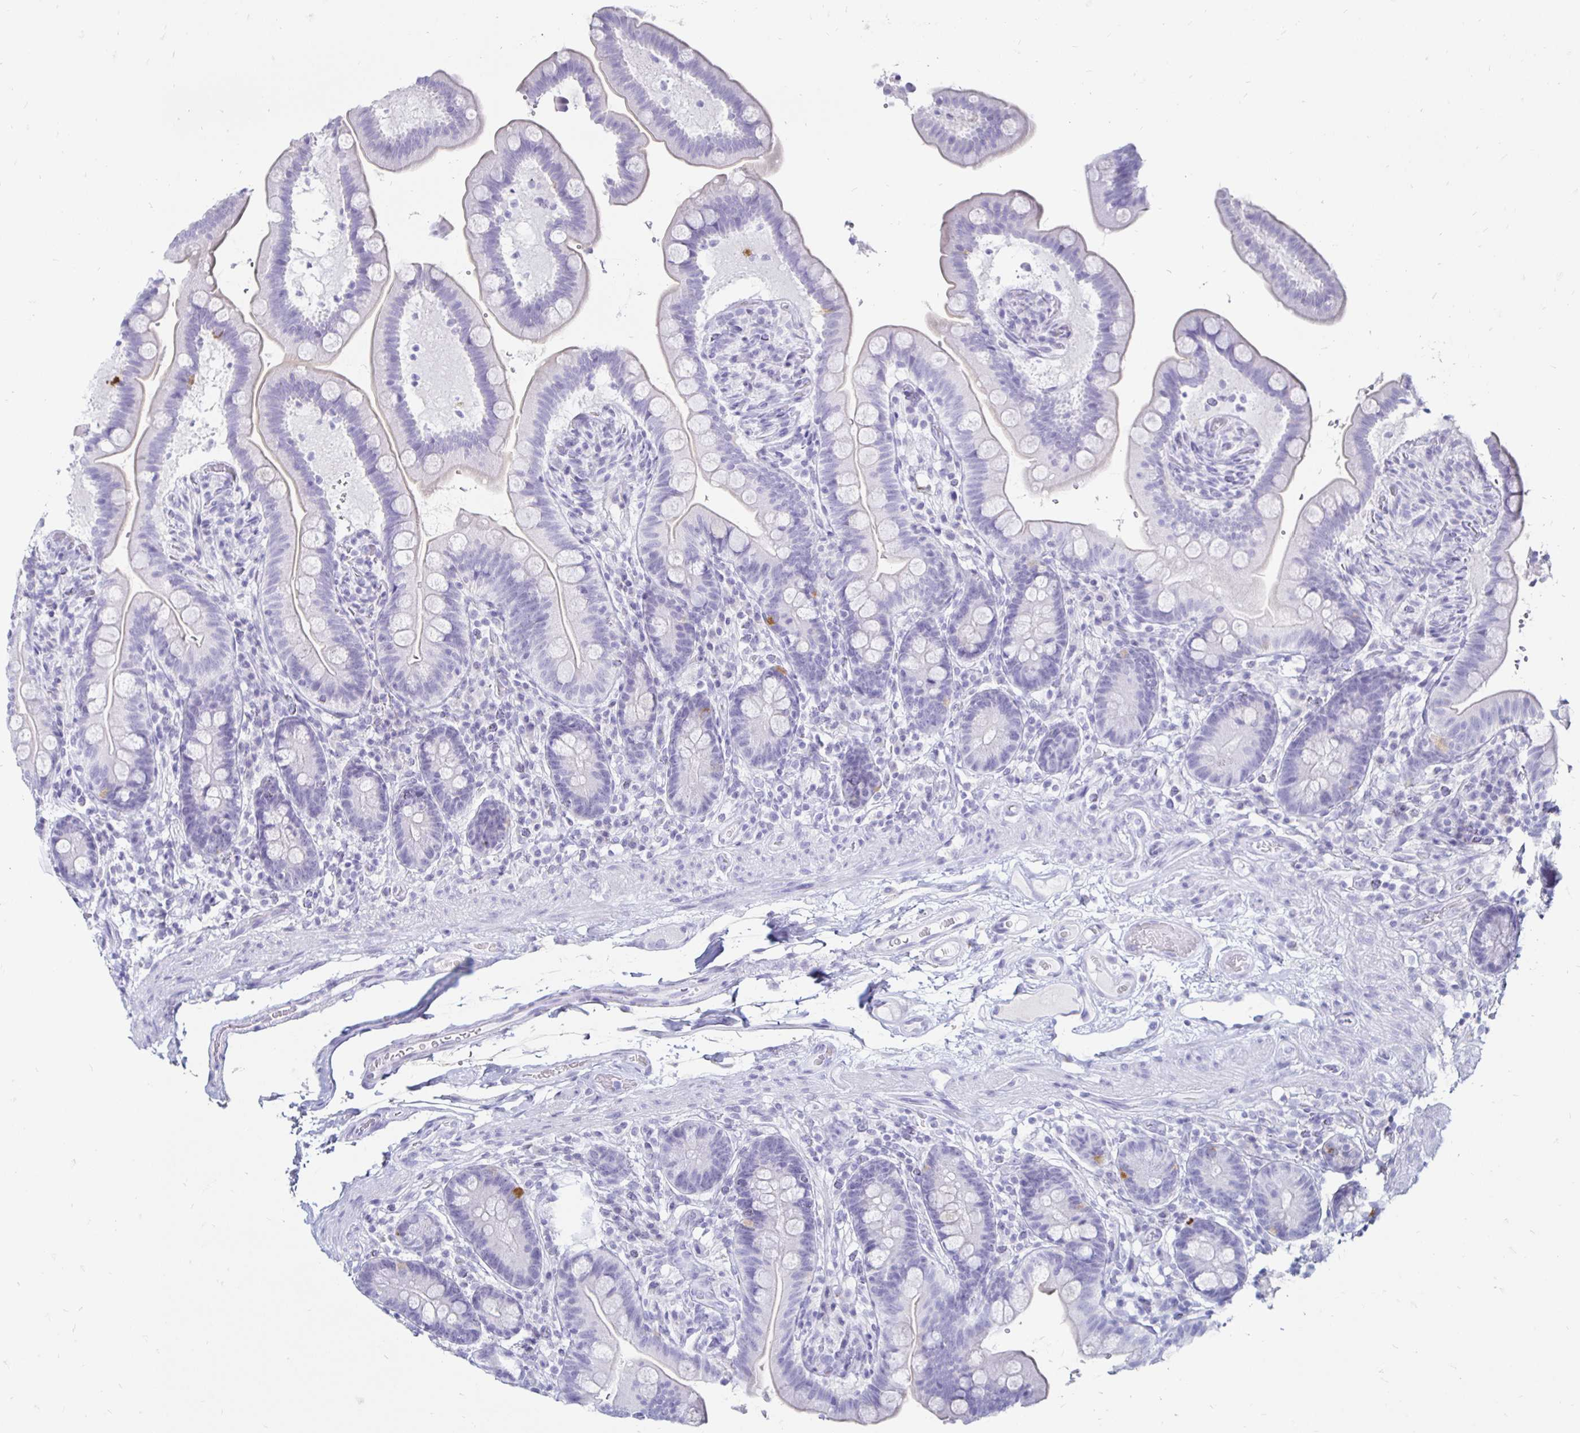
{"staining": {"intensity": "negative", "quantity": "none", "location": "none"}, "tissue": "colon", "cell_type": "Endothelial cells", "image_type": "normal", "snomed": [{"axis": "morphology", "description": "Normal tissue, NOS"}, {"axis": "topography", "description": "Smooth muscle"}, {"axis": "topography", "description": "Colon"}], "caption": "Endothelial cells show no significant protein positivity in normal colon. (DAB (3,3'-diaminobenzidine) immunohistochemistry (IHC) visualized using brightfield microscopy, high magnification).", "gene": "TIMP1", "patient": {"sex": "male", "age": 73}}